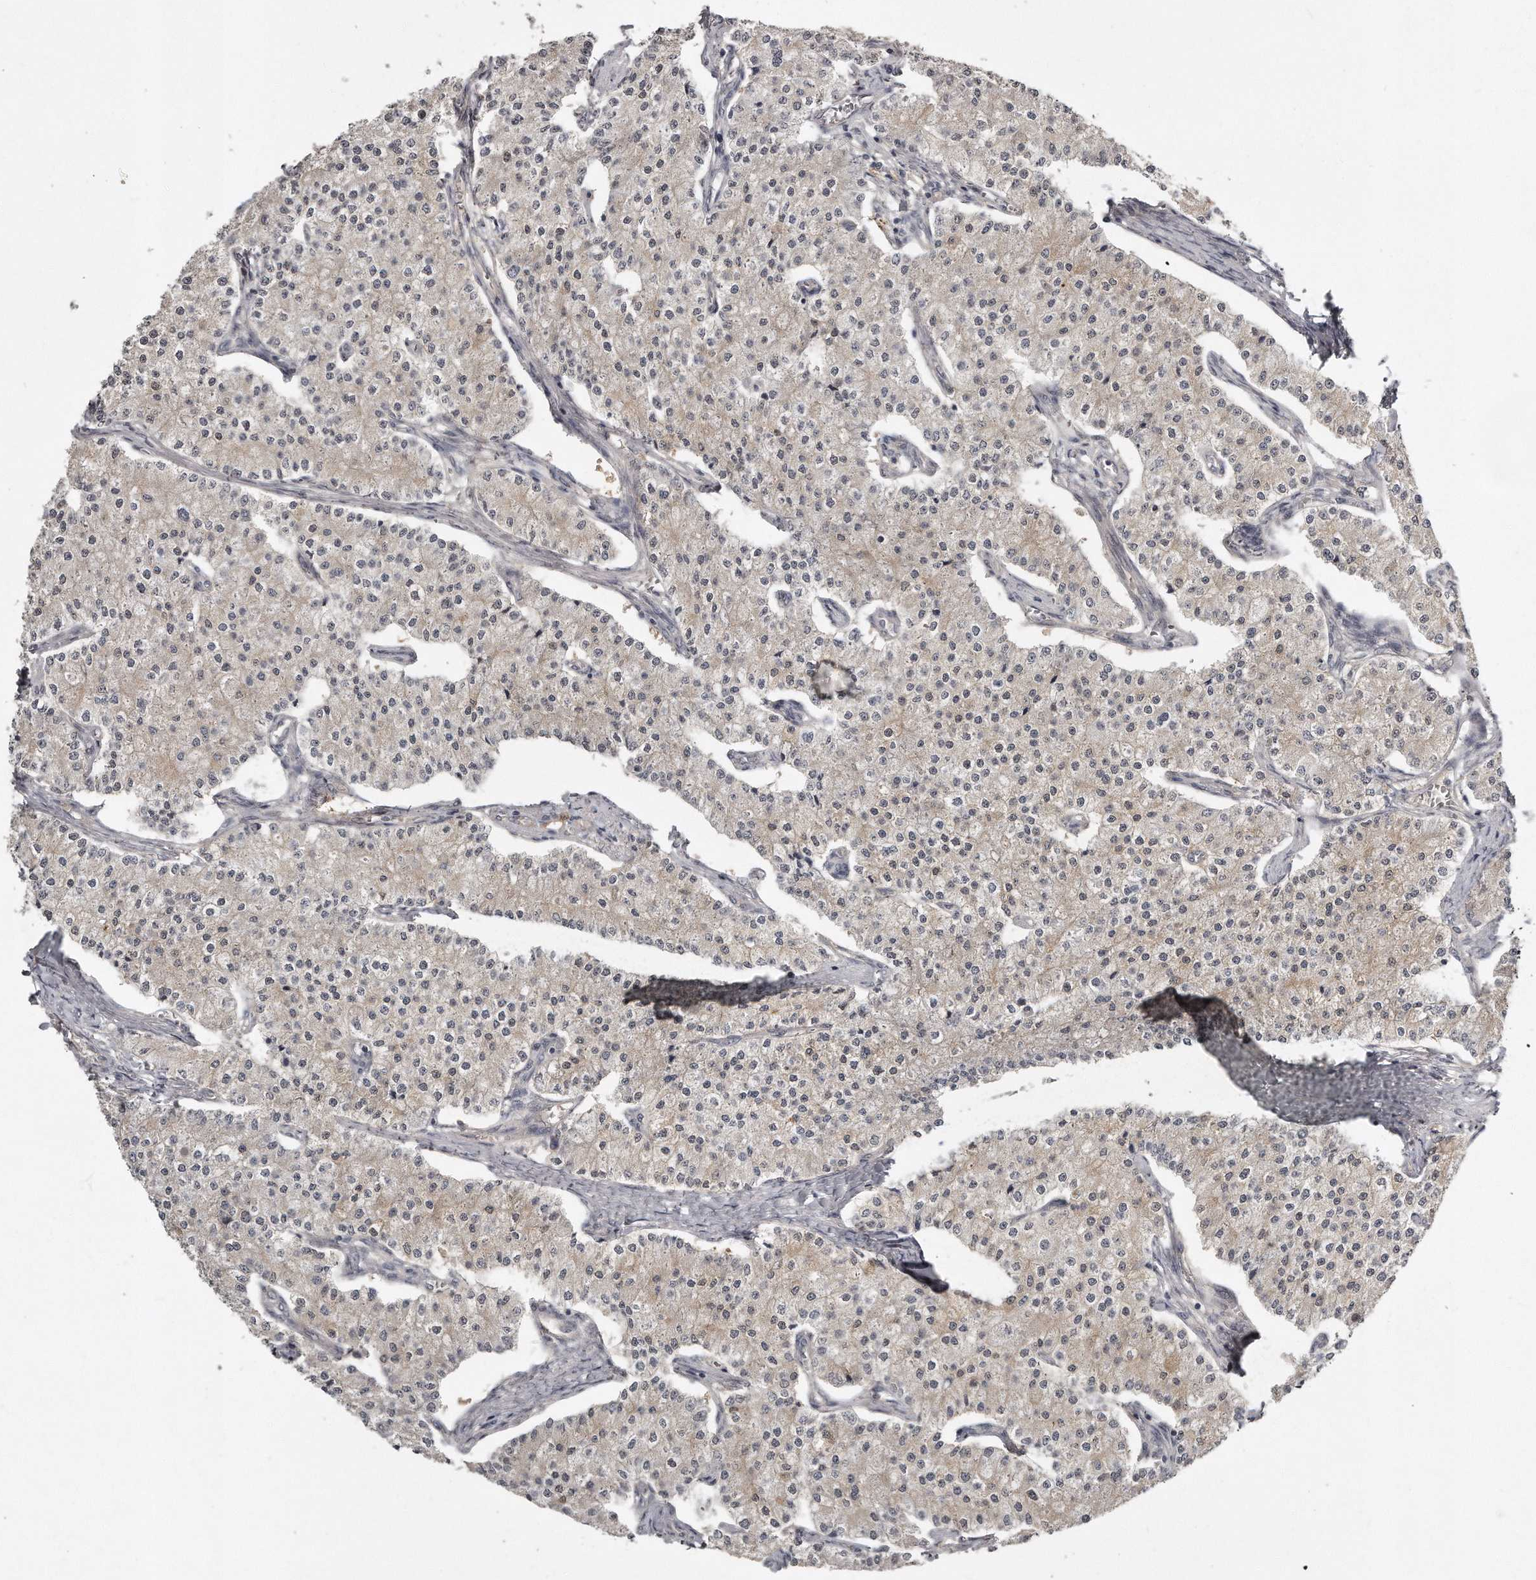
{"staining": {"intensity": "weak", "quantity": "<25%", "location": "cytoplasmic/membranous,nuclear"}, "tissue": "carcinoid", "cell_type": "Tumor cells", "image_type": "cancer", "snomed": [{"axis": "morphology", "description": "Carcinoid, malignant, NOS"}, {"axis": "topography", "description": "Colon"}], "caption": "Malignant carcinoid was stained to show a protein in brown. There is no significant expression in tumor cells.", "gene": "GGCT", "patient": {"sex": "female", "age": 52}}